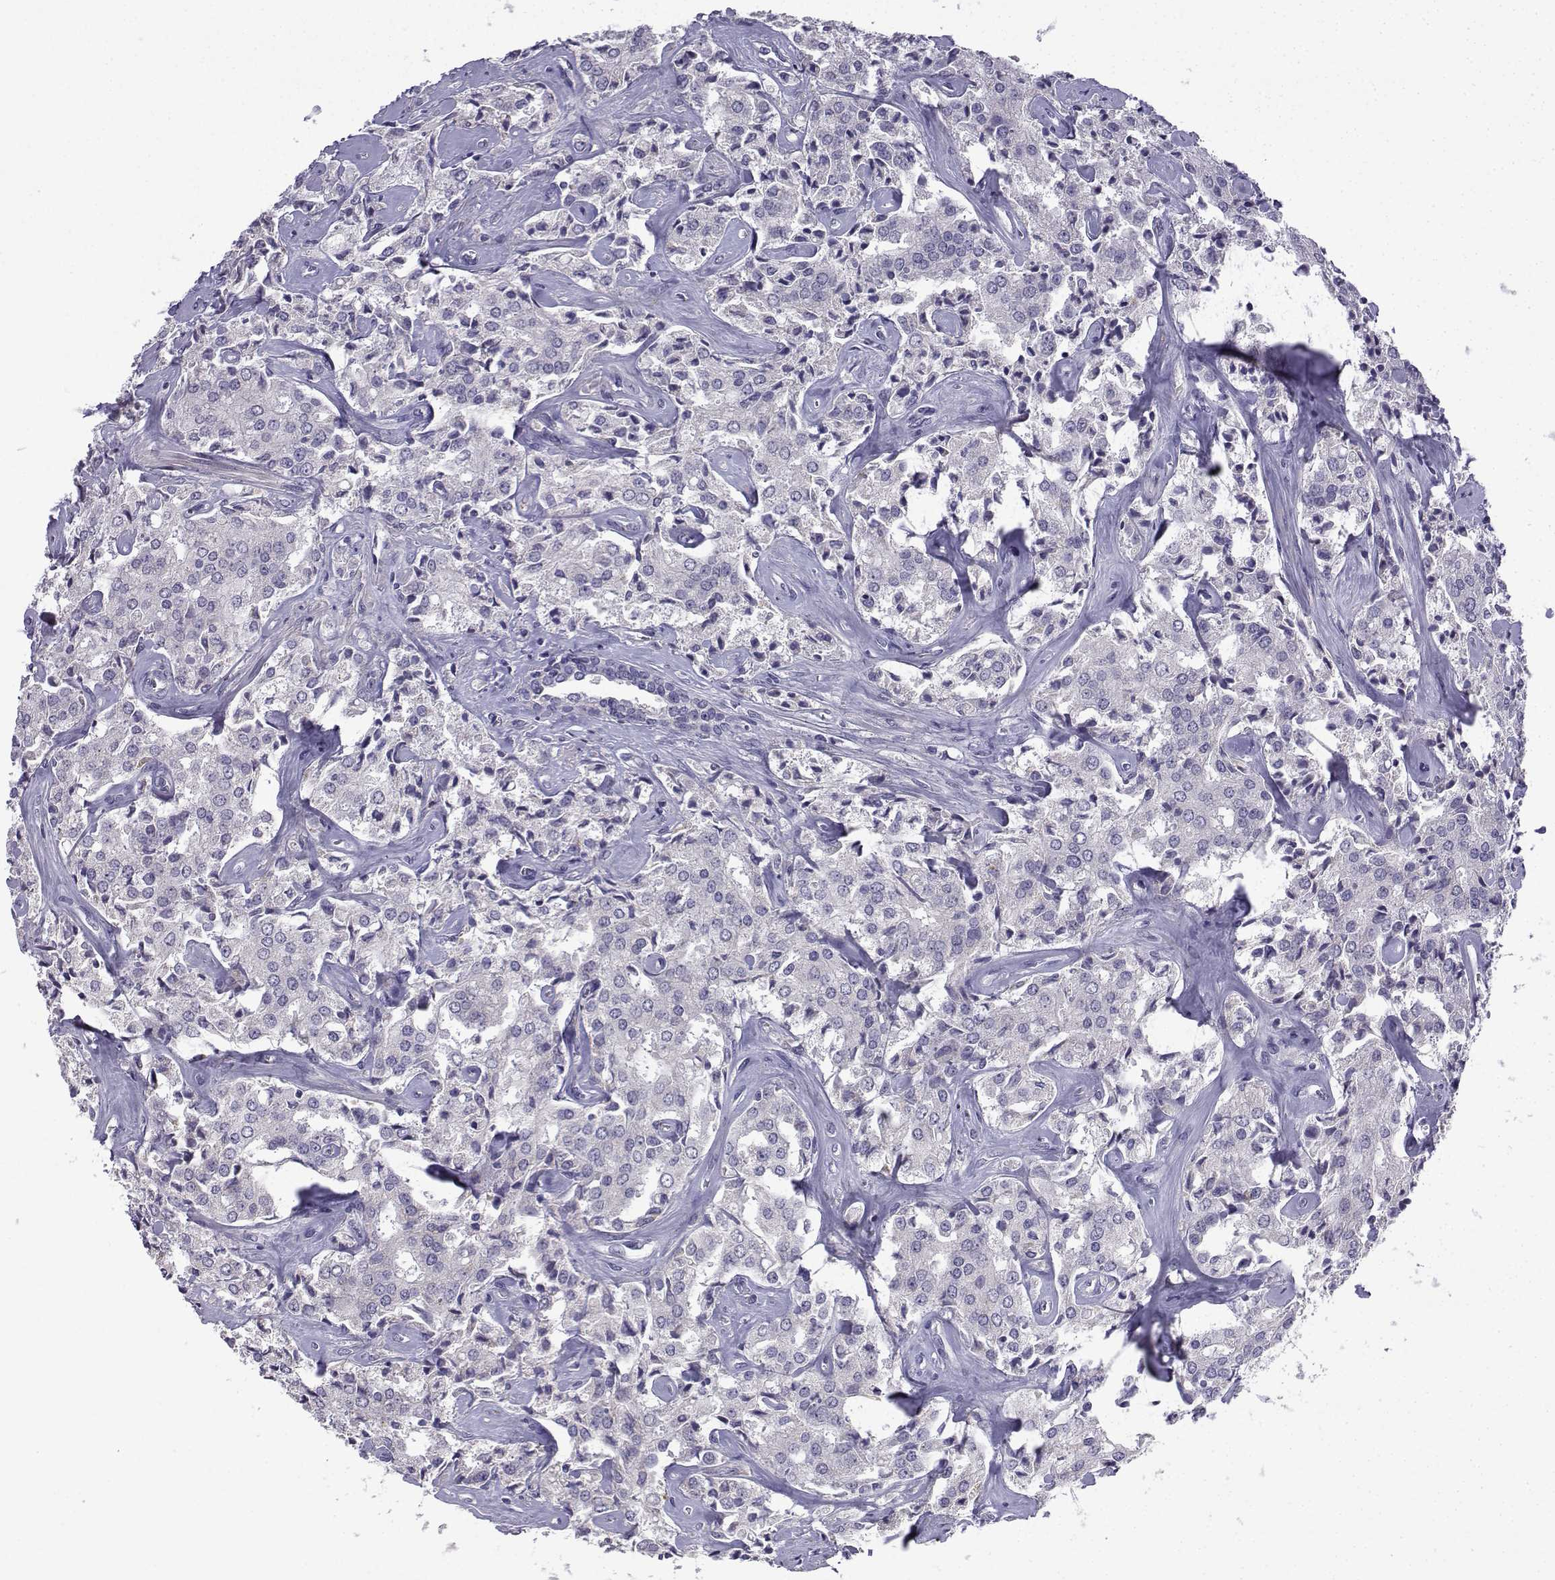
{"staining": {"intensity": "negative", "quantity": "none", "location": "none"}, "tissue": "prostate cancer", "cell_type": "Tumor cells", "image_type": "cancer", "snomed": [{"axis": "morphology", "description": "Adenocarcinoma, NOS"}, {"axis": "topography", "description": "Prostate"}], "caption": "Tumor cells are negative for protein expression in human prostate adenocarcinoma.", "gene": "SPACA7", "patient": {"sex": "male", "age": 66}}